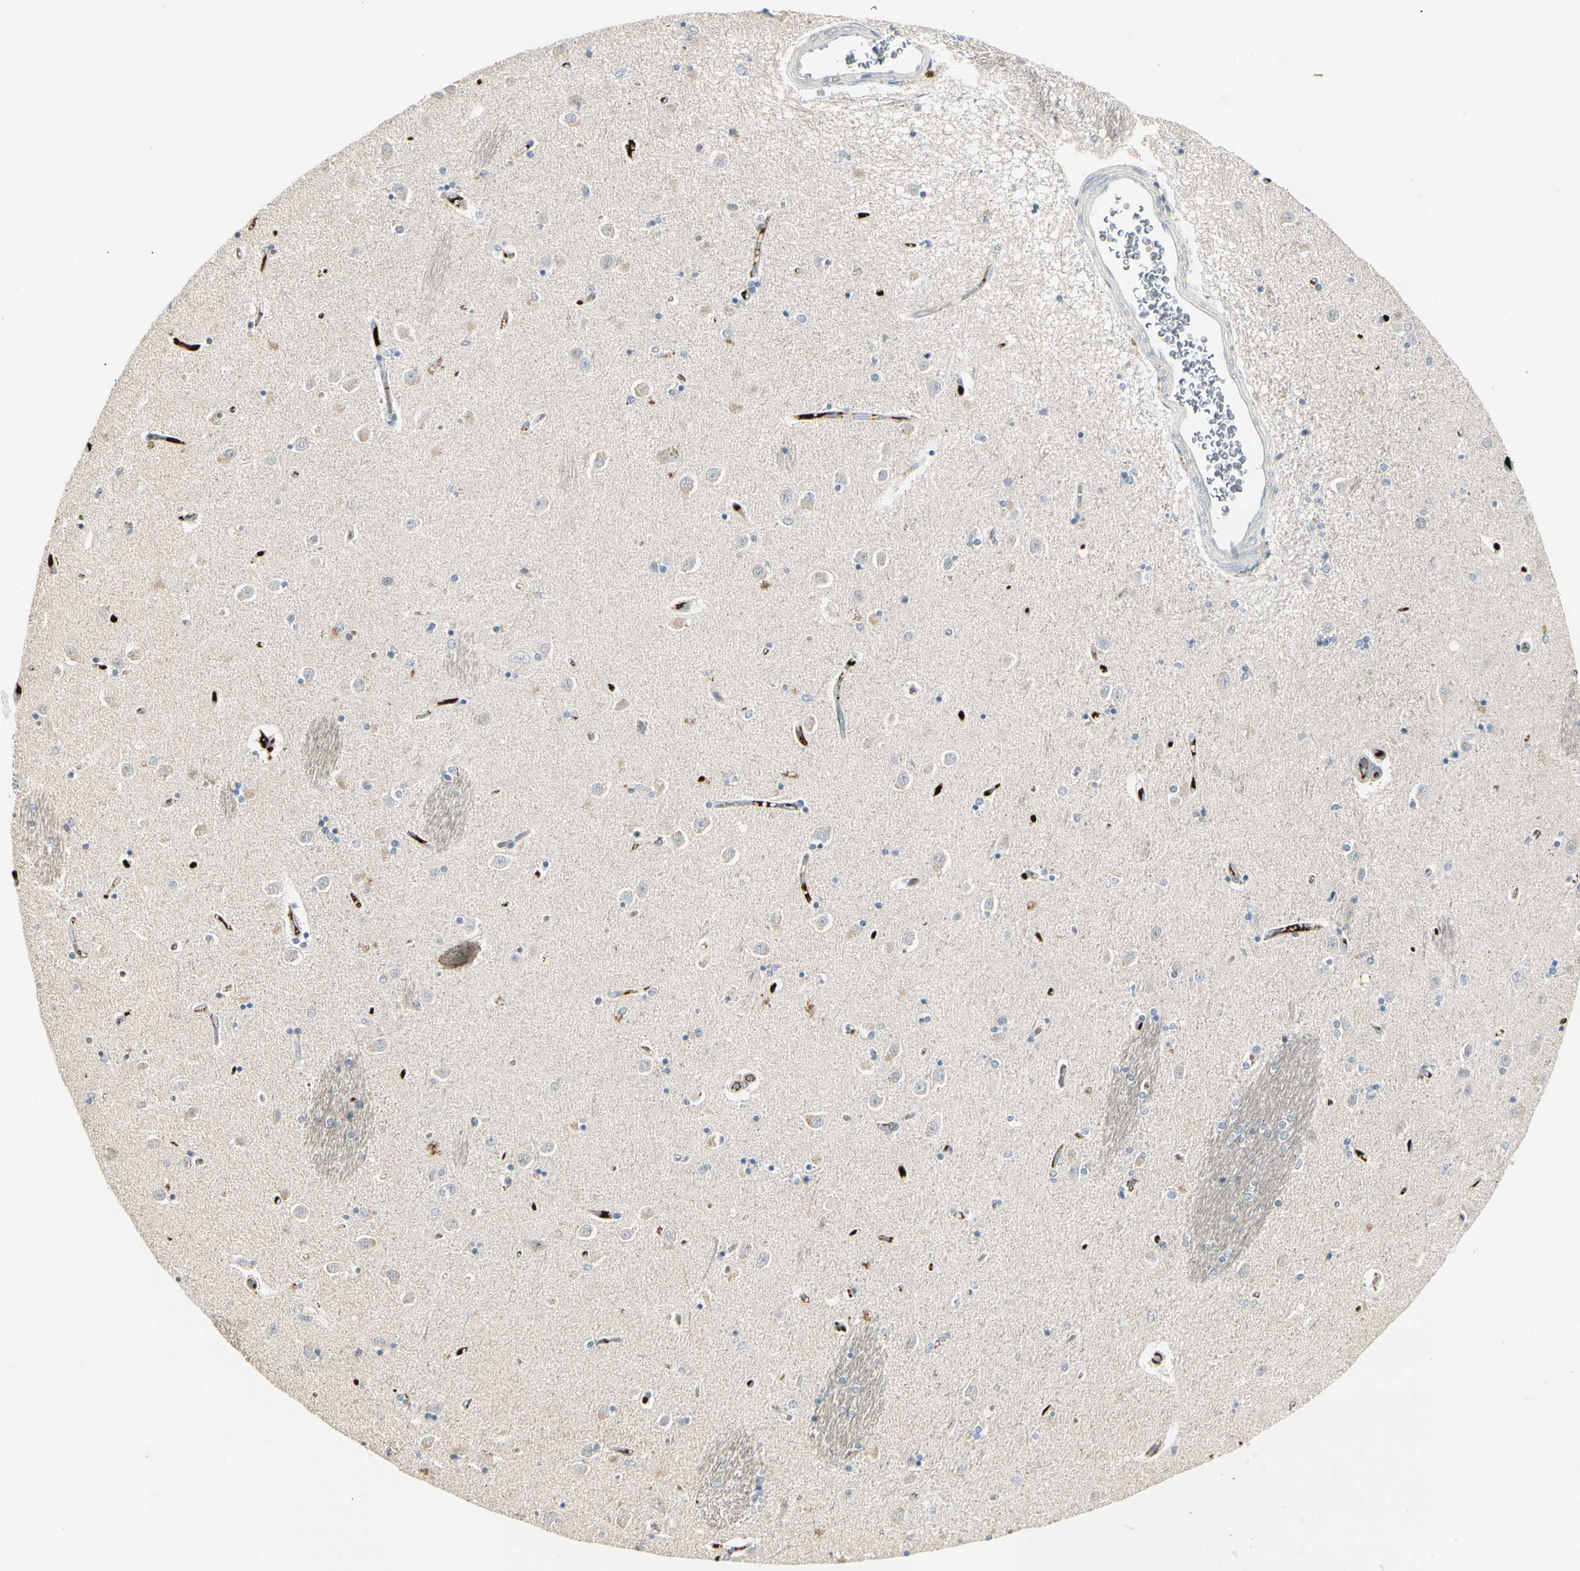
{"staining": {"intensity": "negative", "quantity": "none", "location": "none"}, "tissue": "caudate", "cell_type": "Glial cells", "image_type": "normal", "snomed": [{"axis": "morphology", "description": "Normal tissue, NOS"}, {"axis": "topography", "description": "Lateral ventricle wall"}], "caption": "Immunohistochemistry (IHC) image of benign caudate stained for a protein (brown), which displays no staining in glial cells.", "gene": "SKIL", "patient": {"sex": "female", "age": 54}}